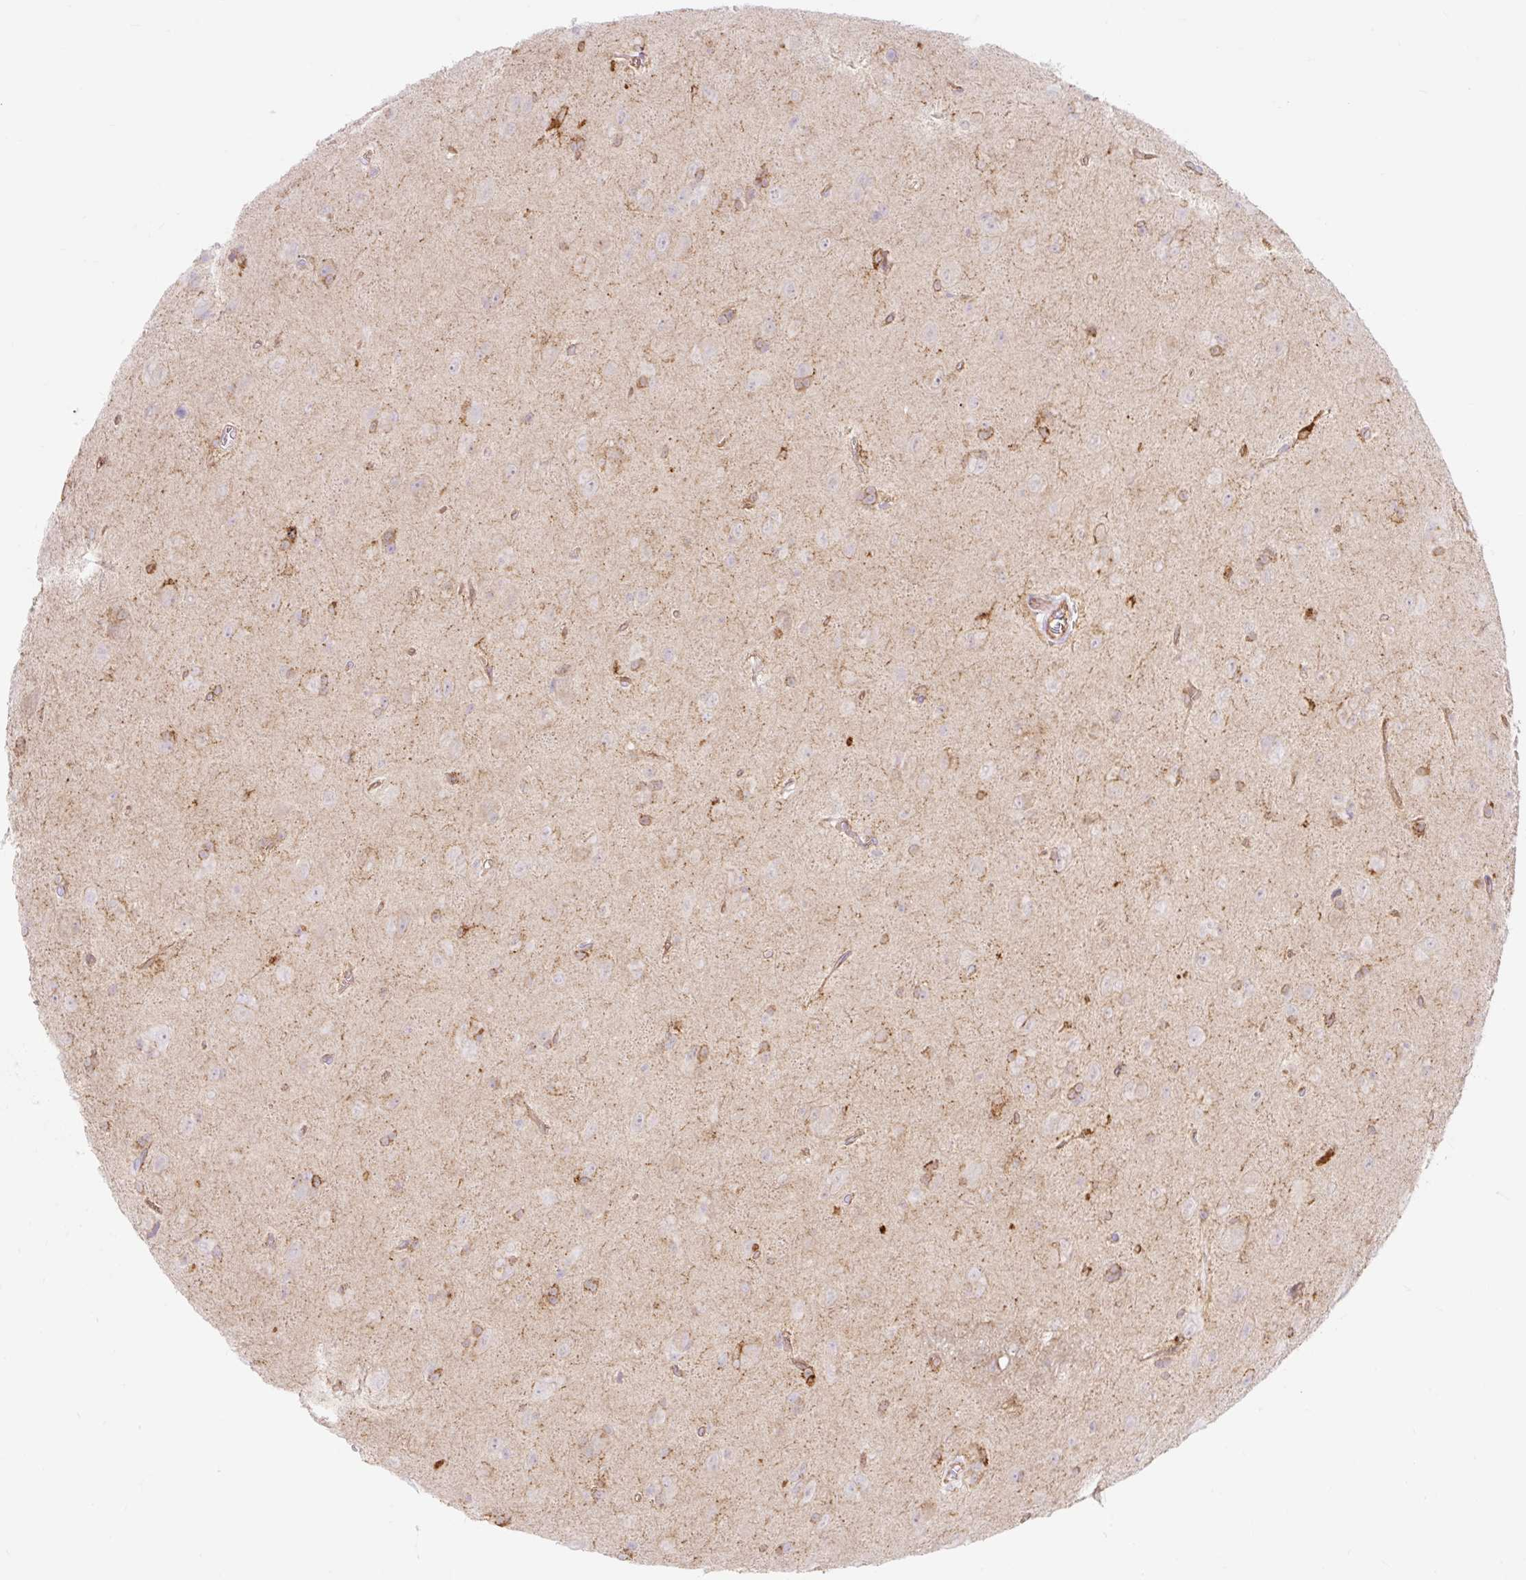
{"staining": {"intensity": "moderate", "quantity": "<25%", "location": "cytoplasmic/membranous"}, "tissue": "glioma", "cell_type": "Tumor cells", "image_type": "cancer", "snomed": [{"axis": "morphology", "description": "Glioma, malignant, Low grade"}, {"axis": "topography", "description": "Brain"}], "caption": "A micrograph showing moderate cytoplasmic/membranous staining in about <25% of tumor cells in glioma, as visualized by brown immunohistochemical staining.", "gene": "HIP1R", "patient": {"sex": "male", "age": 58}}